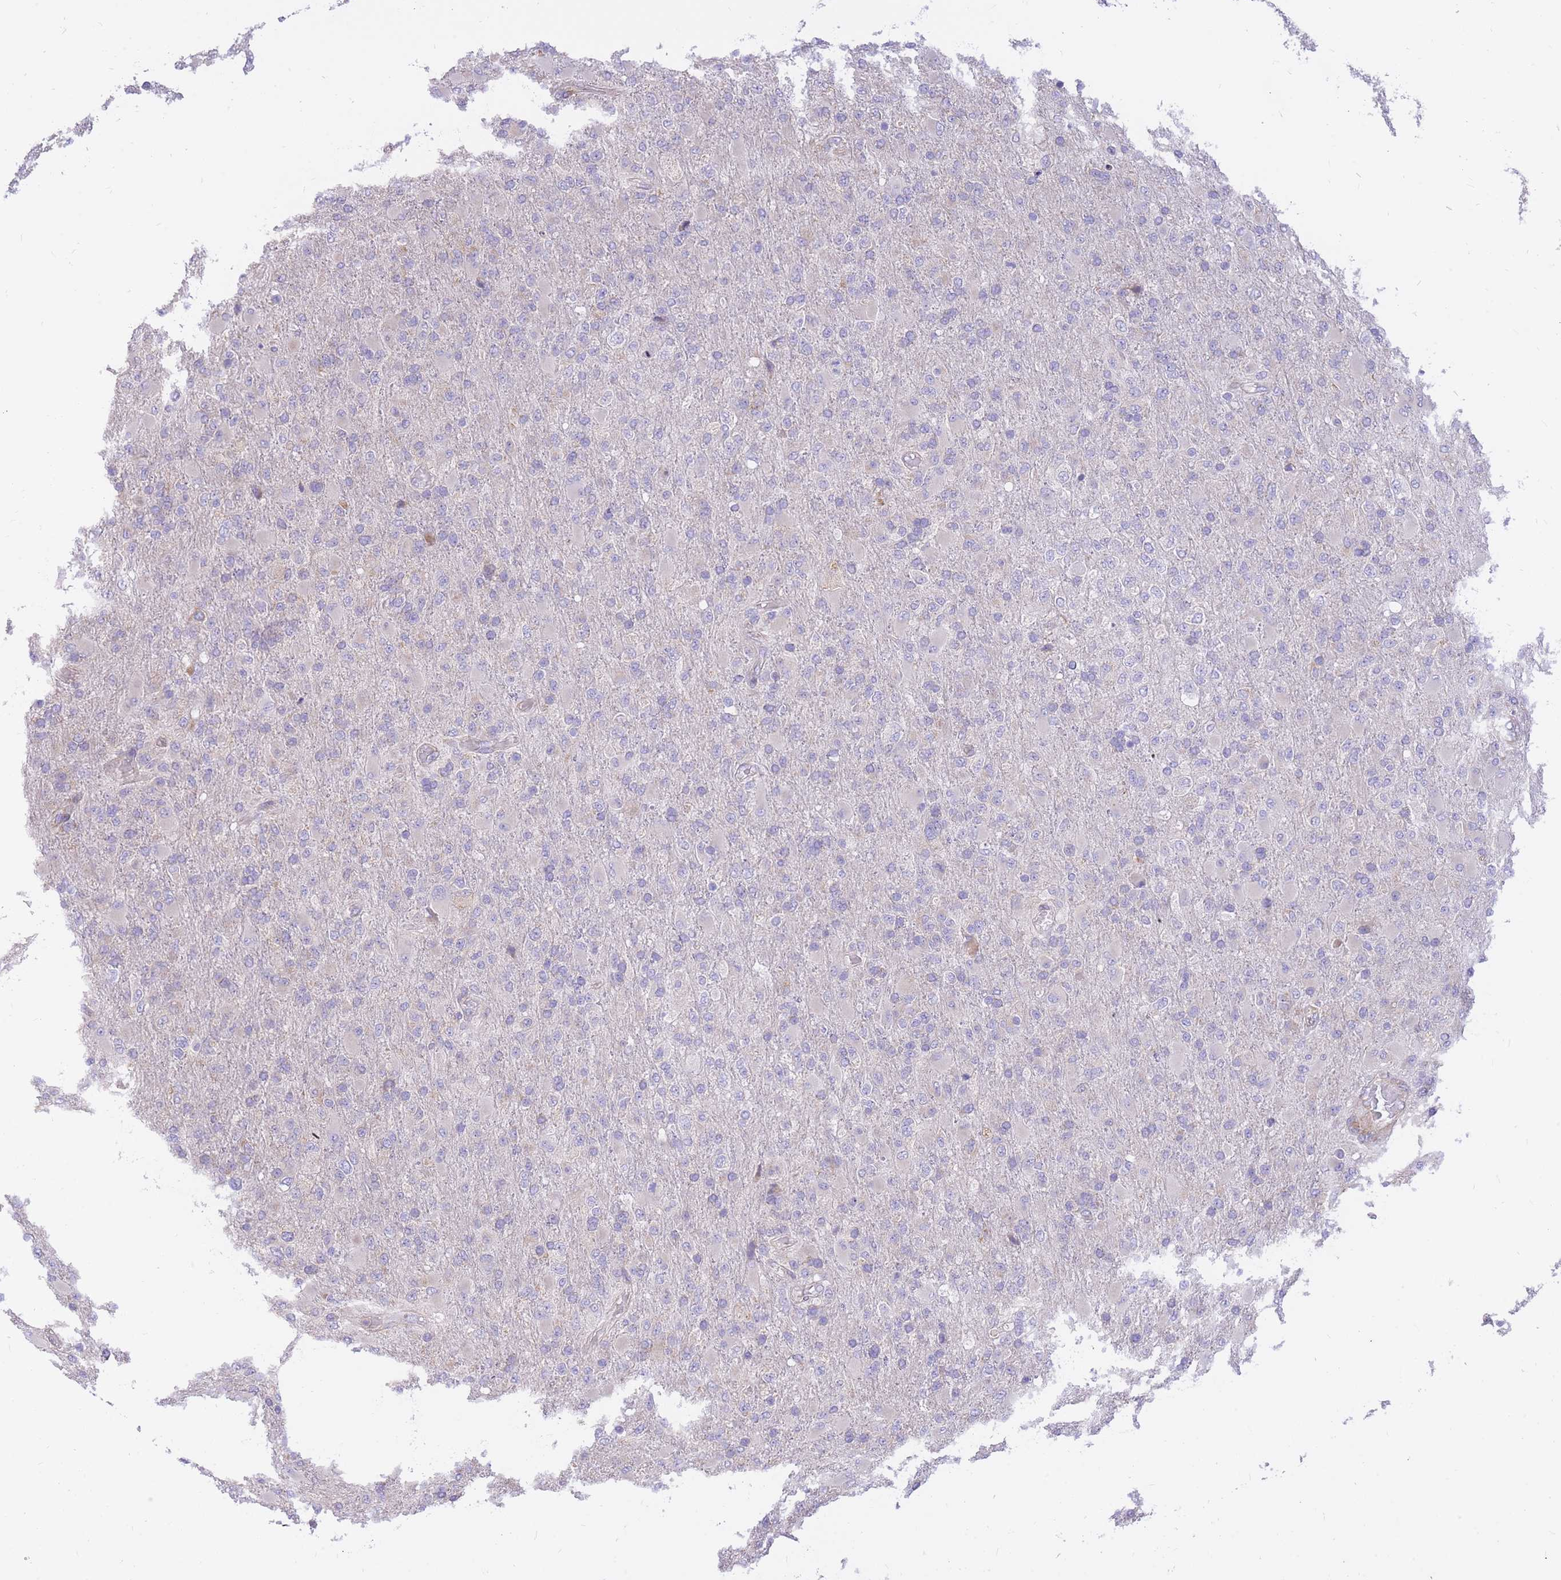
{"staining": {"intensity": "negative", "quantity": "none", "location": "none"}, "tissue": "glioma", "cell_type": "Tumor cells", "image_type": "cancer", "snomed": [{"axis": "morphology", "description": "Glioma, malignant, Low grade"}, {"axis": "topography", "description": "Brain"}], "caption": "Immunohistochemistry of human glioma reveals no staining in tumor cells.", "gene": "GBP7", "patient": {"sex": "male", "age": 65}}